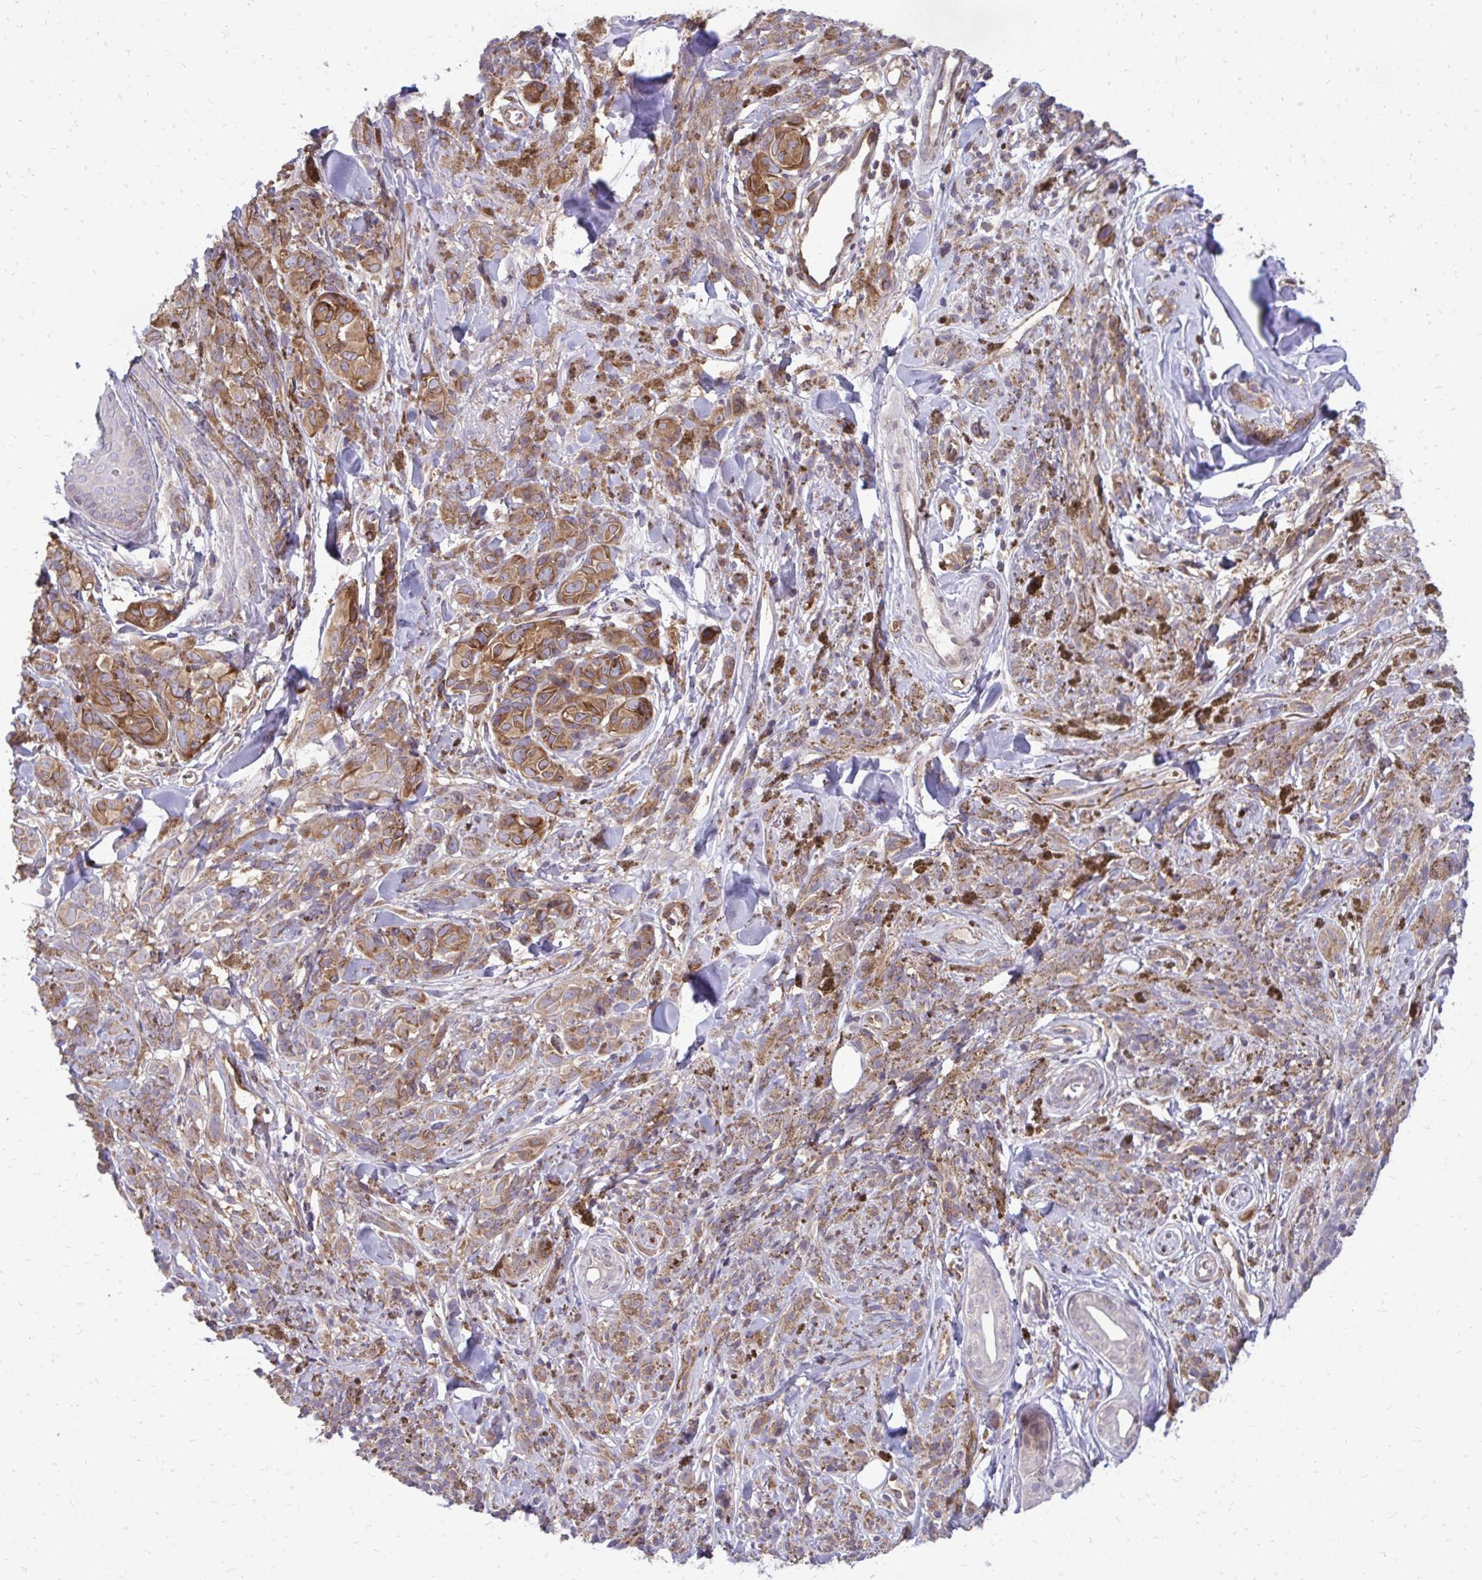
{"staining": {"intensity": "moderate", "quantity": "25%-75%", "location": "cytoplasmic/membranous"}, "tissue": "melanoma", "cell_type": "Tumor cells", "image_type": "cancer", "snomed": [{"axis": "morphology", "description": "Malignant melanoma, NOS"}, {"axis": "topography", "description": "Skin"}], "caption": "Immunohistochemical staining of melanoma demonstrates medium levels of moderate cytoplasmic/membranous protein staining in about 25%-75% of tumor cells.", "gene": "ASAP1", "patient": {"sex": "male", "age": 85}}